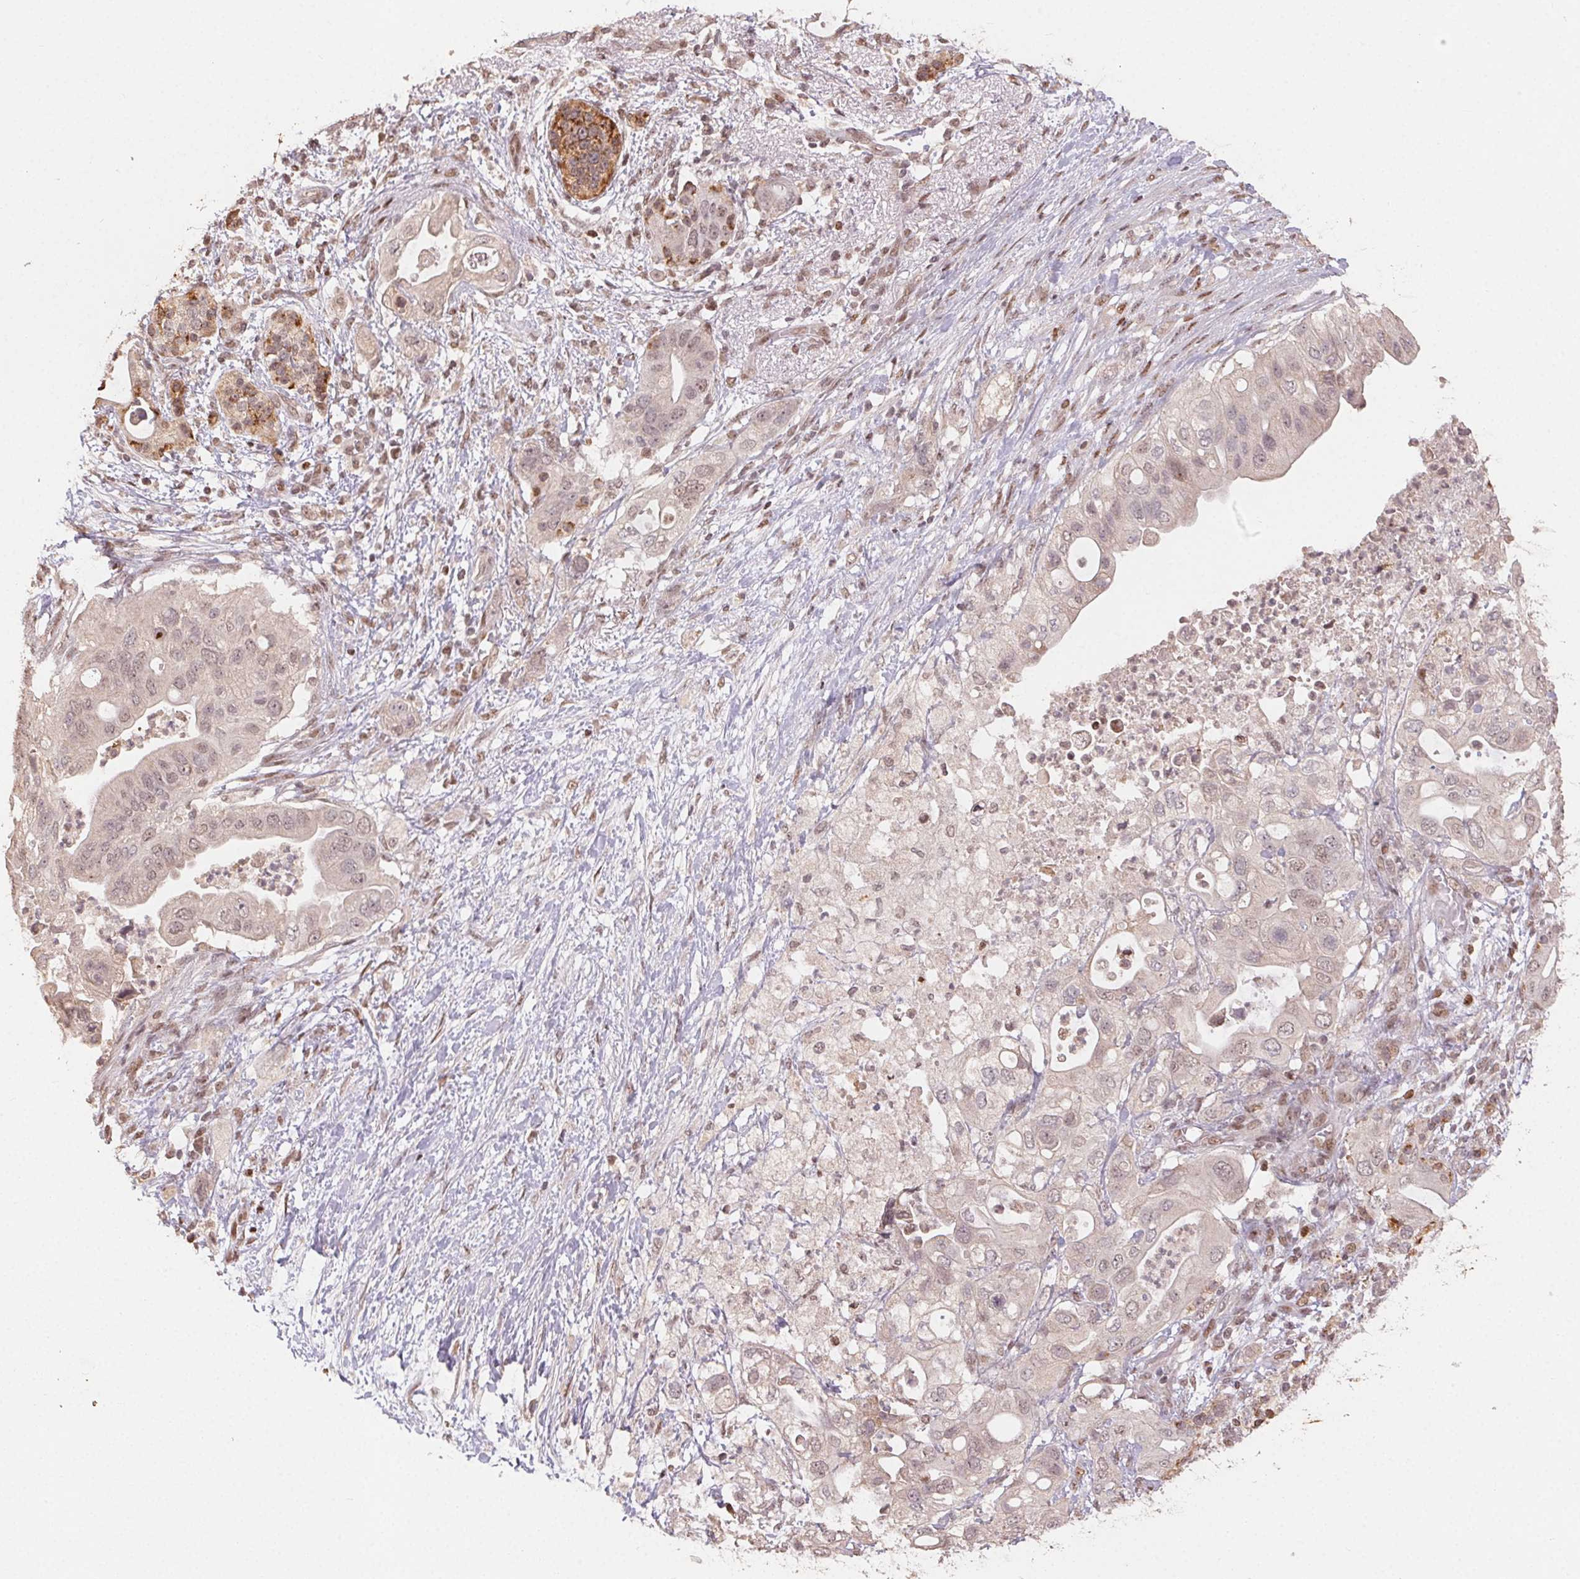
{"staining": {"intensity": "weak", "quantity": "<25%", "location": "nuclear"}, "tissue": "pancreatic cancer", "cell_type": "Tumor cells", "image_type": "cancer", "snomed": [{"axis": "morphology", "description": "Adenocarcinoma, NOS"}, {"axis": "topography", "description": "Pancreas"}], "caption": "A histopathology image of pancreatic cancer stained for a protein displays no brown staining in tumor cells.", "gene": "MAPKAPK2", "patient": {"sex": "female", "age": 72}}